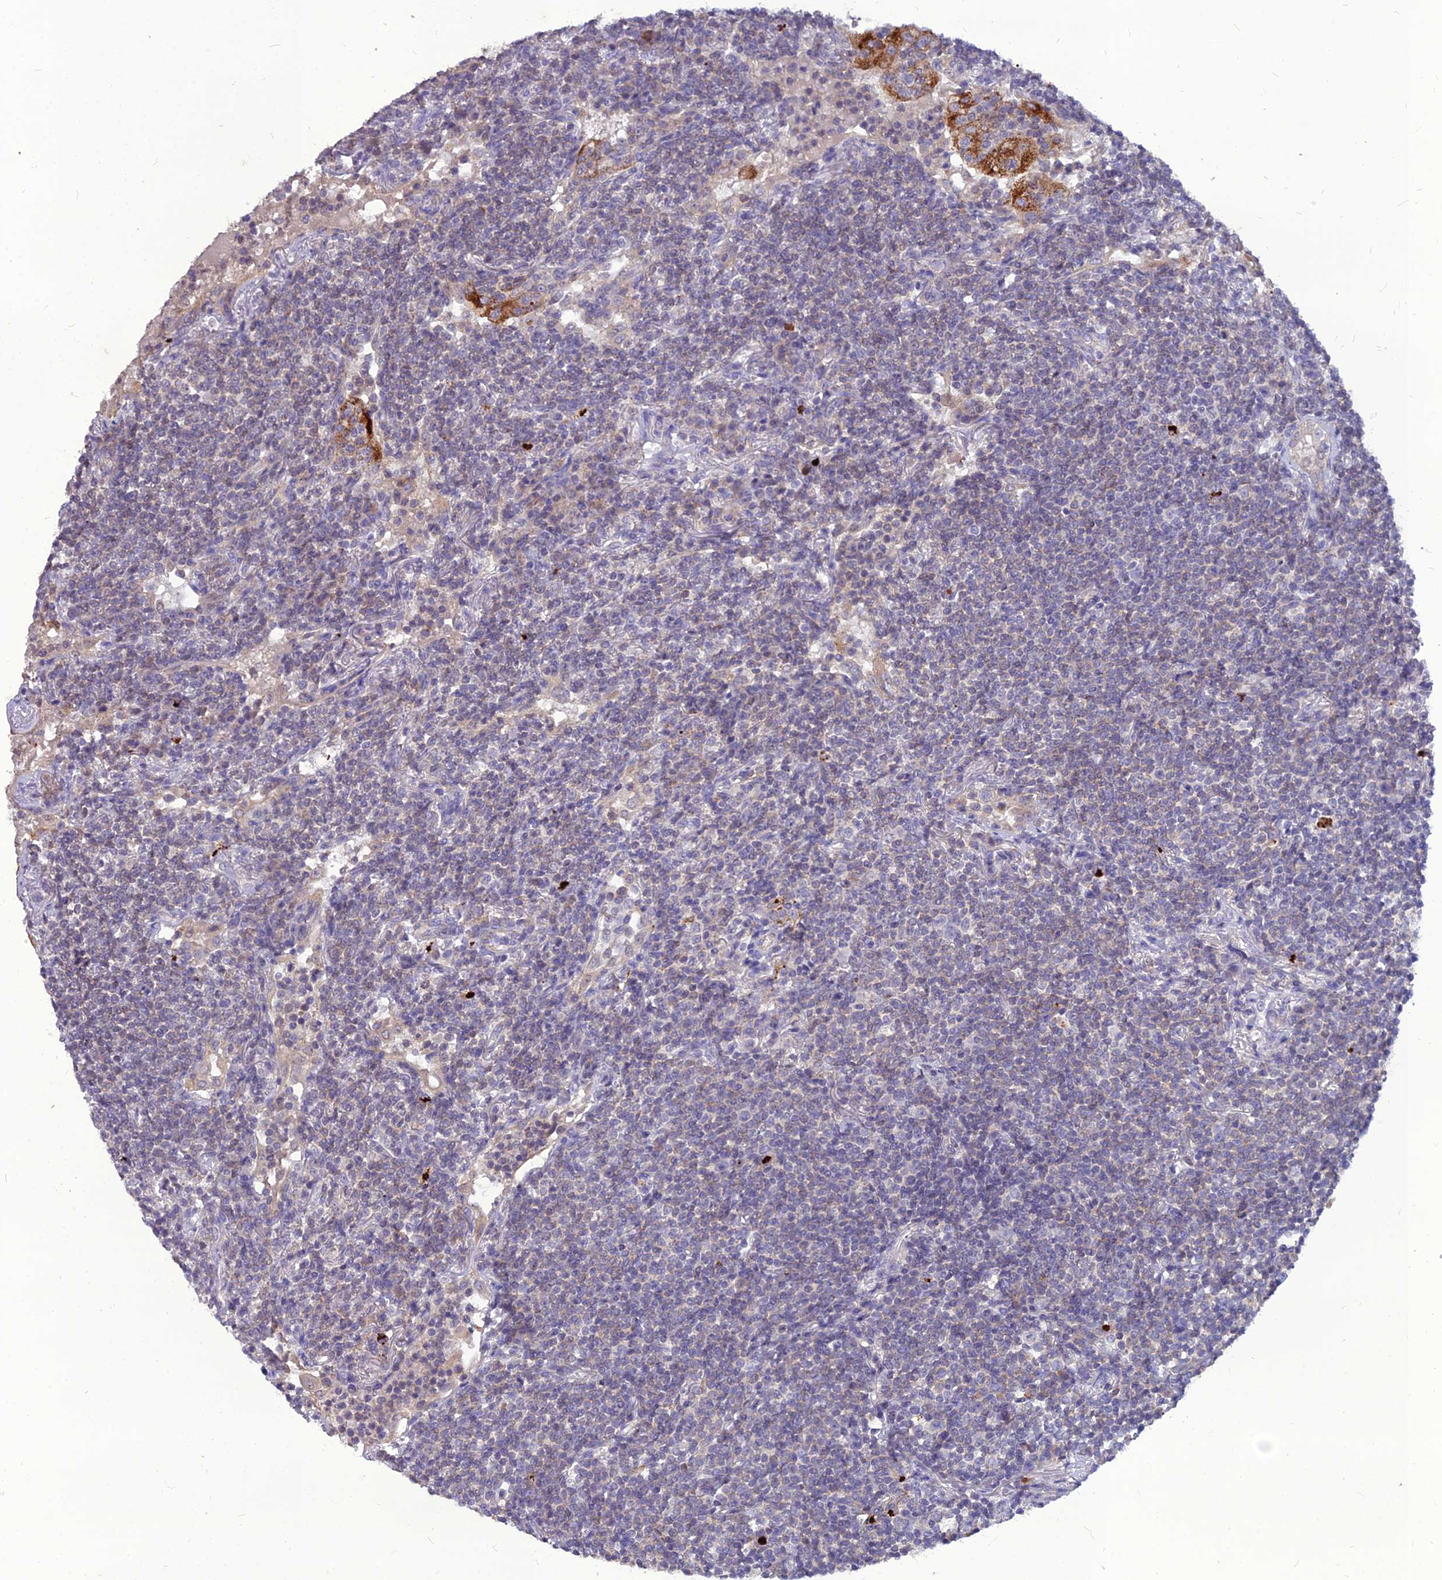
{"staining": {"intensity": "negative", "quantity": "none", "location": "none"}, "tissue": "lymphoma", "cell_type": "Tumor cells", "image_type": "cancer", "snomed": [{"axis": "morphology", "description": "Malignant lymphoma, non-Hodgkin's type, Low grade"}, {"axis": "topography", "description": "Lung"}], "caption": "Histopathology image shows no protein positivity in tumor cells of malignant lymphoma, non-Hodgkin's type (low-grade) tissue.", "gene": "PCED1B", "patient": {"sex": "female", "age": 71}}